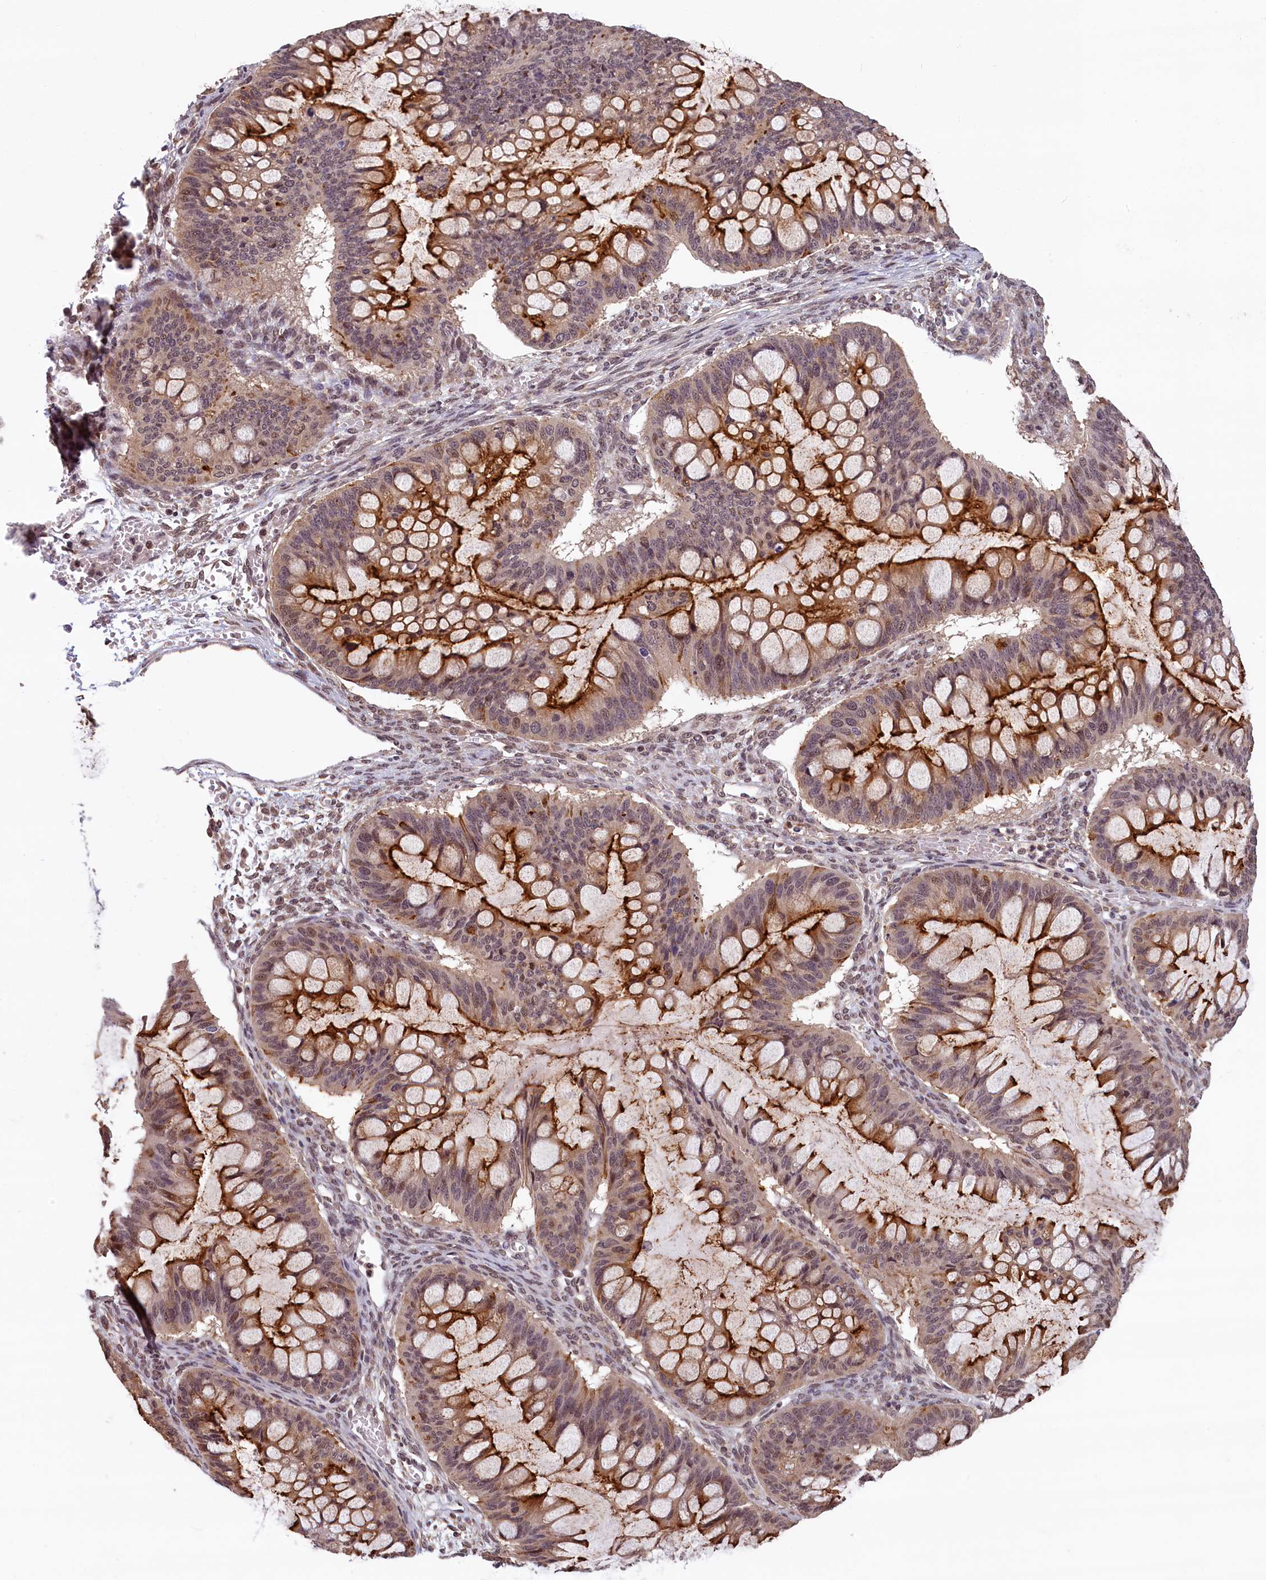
{"staining": {"intensity": "strong", "quantity": "25%-75%", "location": "cytoplasmic/membranous,nuclear"}, "tissue": "ovarian cancer", "cell_type": "Tumor cells", "image_type": "cancer", "snomed": [{"axis": "morphology", "description": "Cystadenocarcinoma, mucinous, NOS"}, {"axis": "topography", "description": "Ovary"}], "caption": "The micrograph reveals immunohistochemical staining of ovarian cancer (mucinous cystadenocarcinoma). There is strong cytoplasmic/membranous and nuclear staining is appreciated in about 25%-75% of tumor cells.", "gene": "KCNK6", "patient": {"sex": "female", "age": 73}}